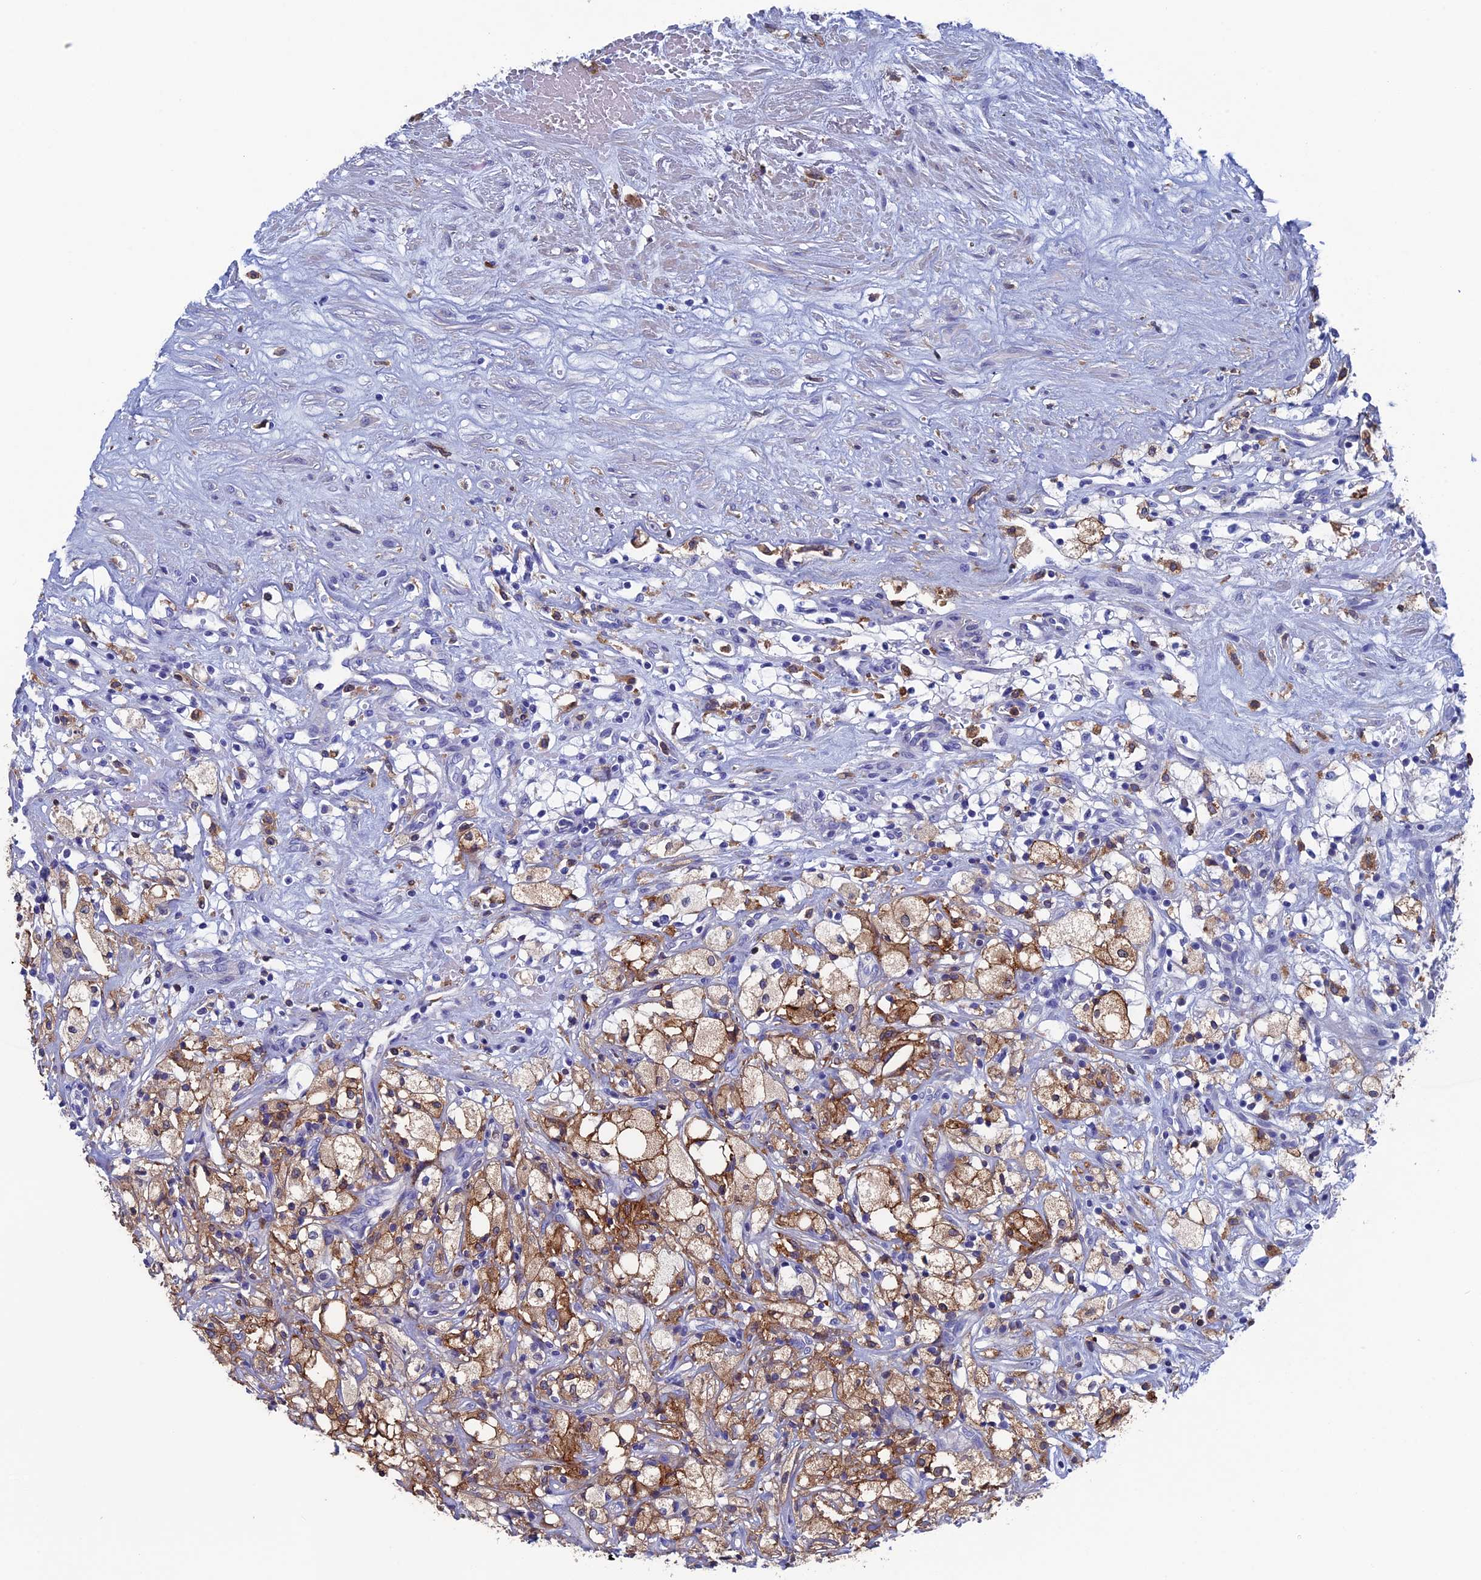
{"staining": {"intensity": "moderate", "quantity": "25%-75%", "location": "cytoplasmic/membranous"}, "tissue": "renal cancer", "cell_type": "Tumor cells", "image_type": "cancer", "snomed": [{"axis": "morphology", "description": "Adenocarcinoma, NOS"}, {"axis": "topography", "description": "Kidney"}], "caption": "DAB immunohistochemical staining of human renal cancer (adenocarcinoma) displays moderate cytoplasmic/membranous protein expression in about 25%-75% of tumor cells. The staining was performed using DAB (3,3'-diaminobenzidine), with brown indicating positive protein expression. Nuclei are stained blue with hematoxylin.", "gene": "TYROBP", "patient": {"sex": "male", "age": 59}}